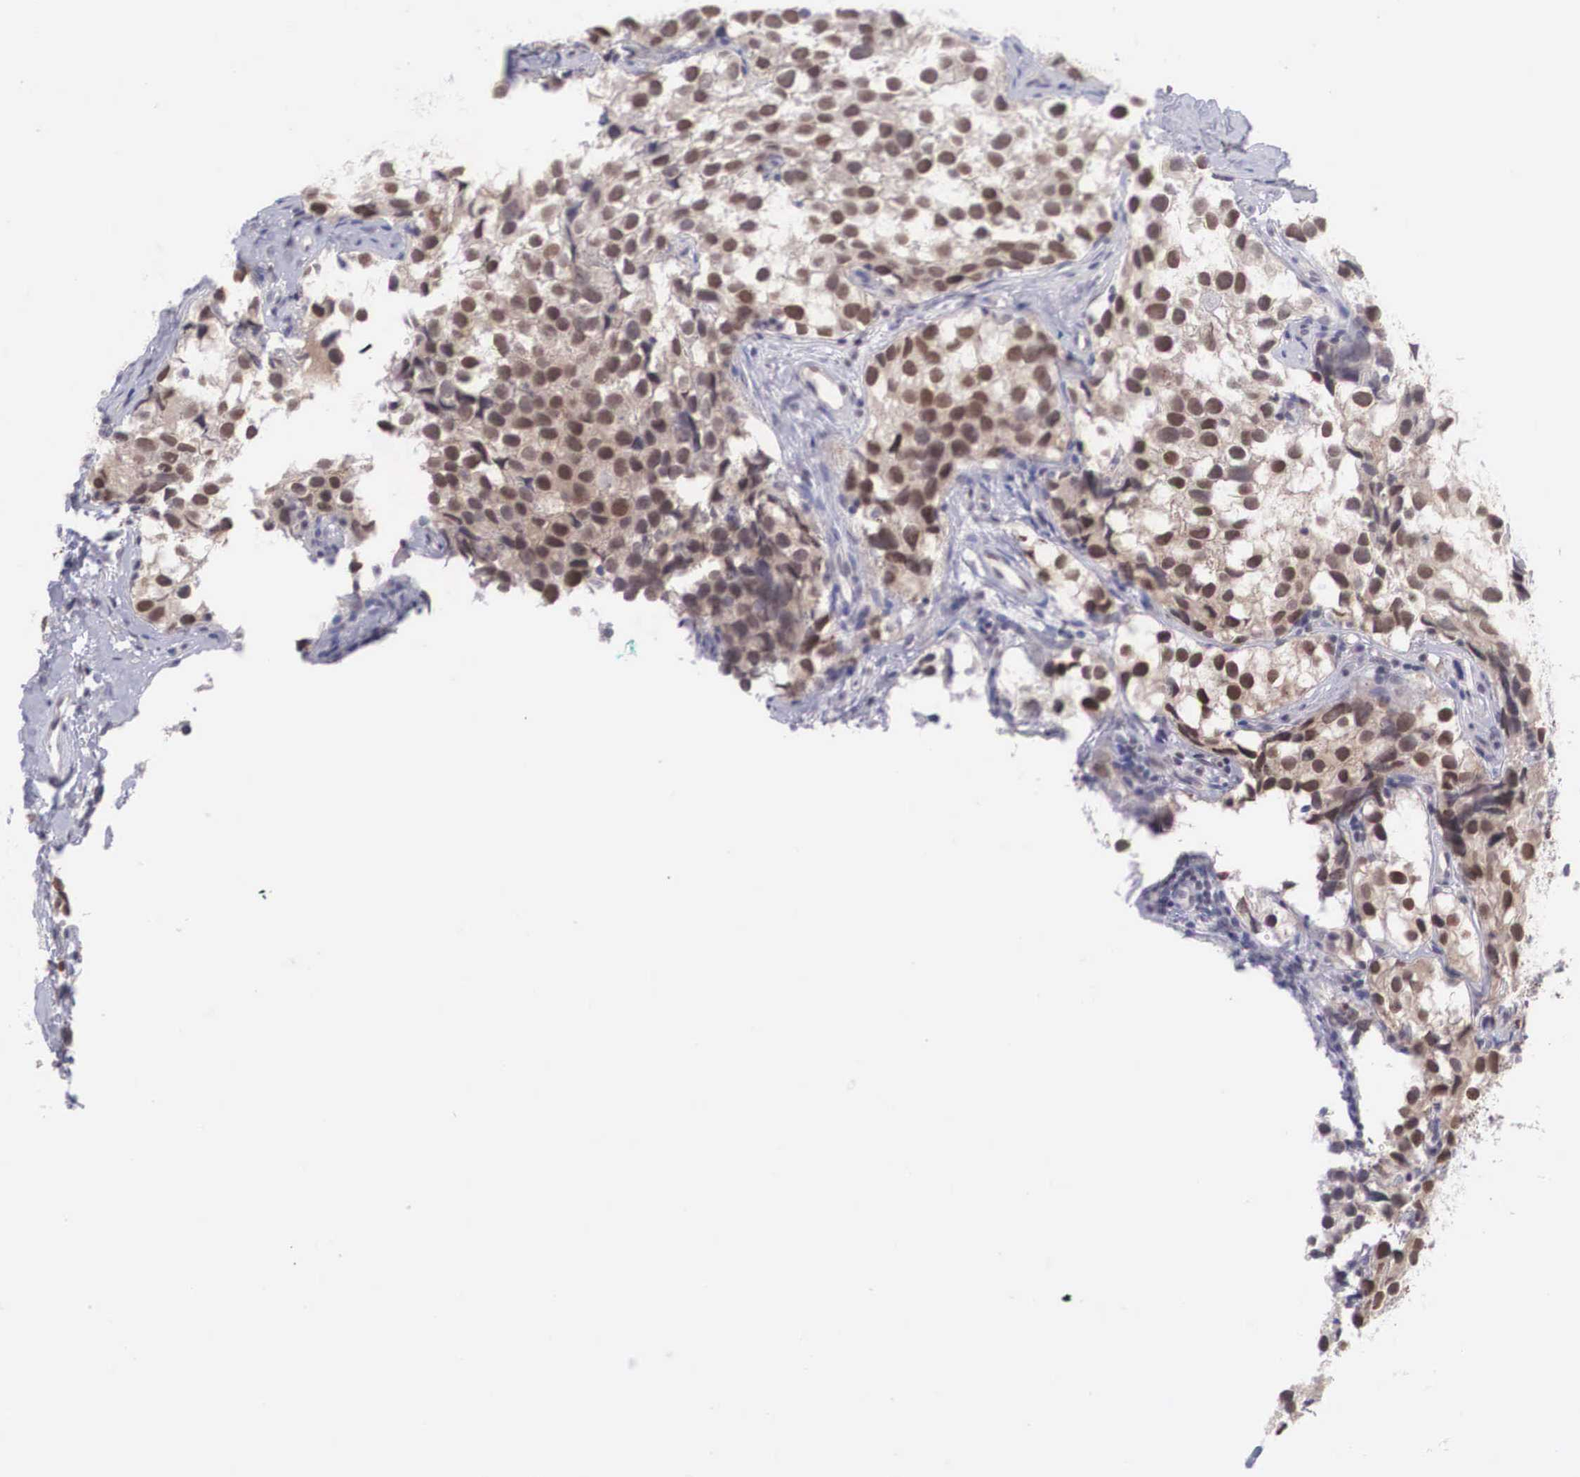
{"staining": {"intensity": "moderate", "quantity": ">75%", "location": "cytoplasmic/membranous,nuclear"}, "tissue": "testis cancer", "cell_type": "Tumor cells", "image_type": "cancer", "snomed": [{"axis": "morphology", "description": "Seminoma, NOS"}, {"axis": "topography", "description": "Testis"}], "caption": "Testis cancer was stained to show a protein in brown. There is medium levels of moderate cytoplasmic/membranous and nuclear expression in approximately >75% of tumor cells. (DAB = brown stain, brightfield microscopy at high magnification).", "gene": "NINL", "patient": {"sex": "male", "age": 39}}